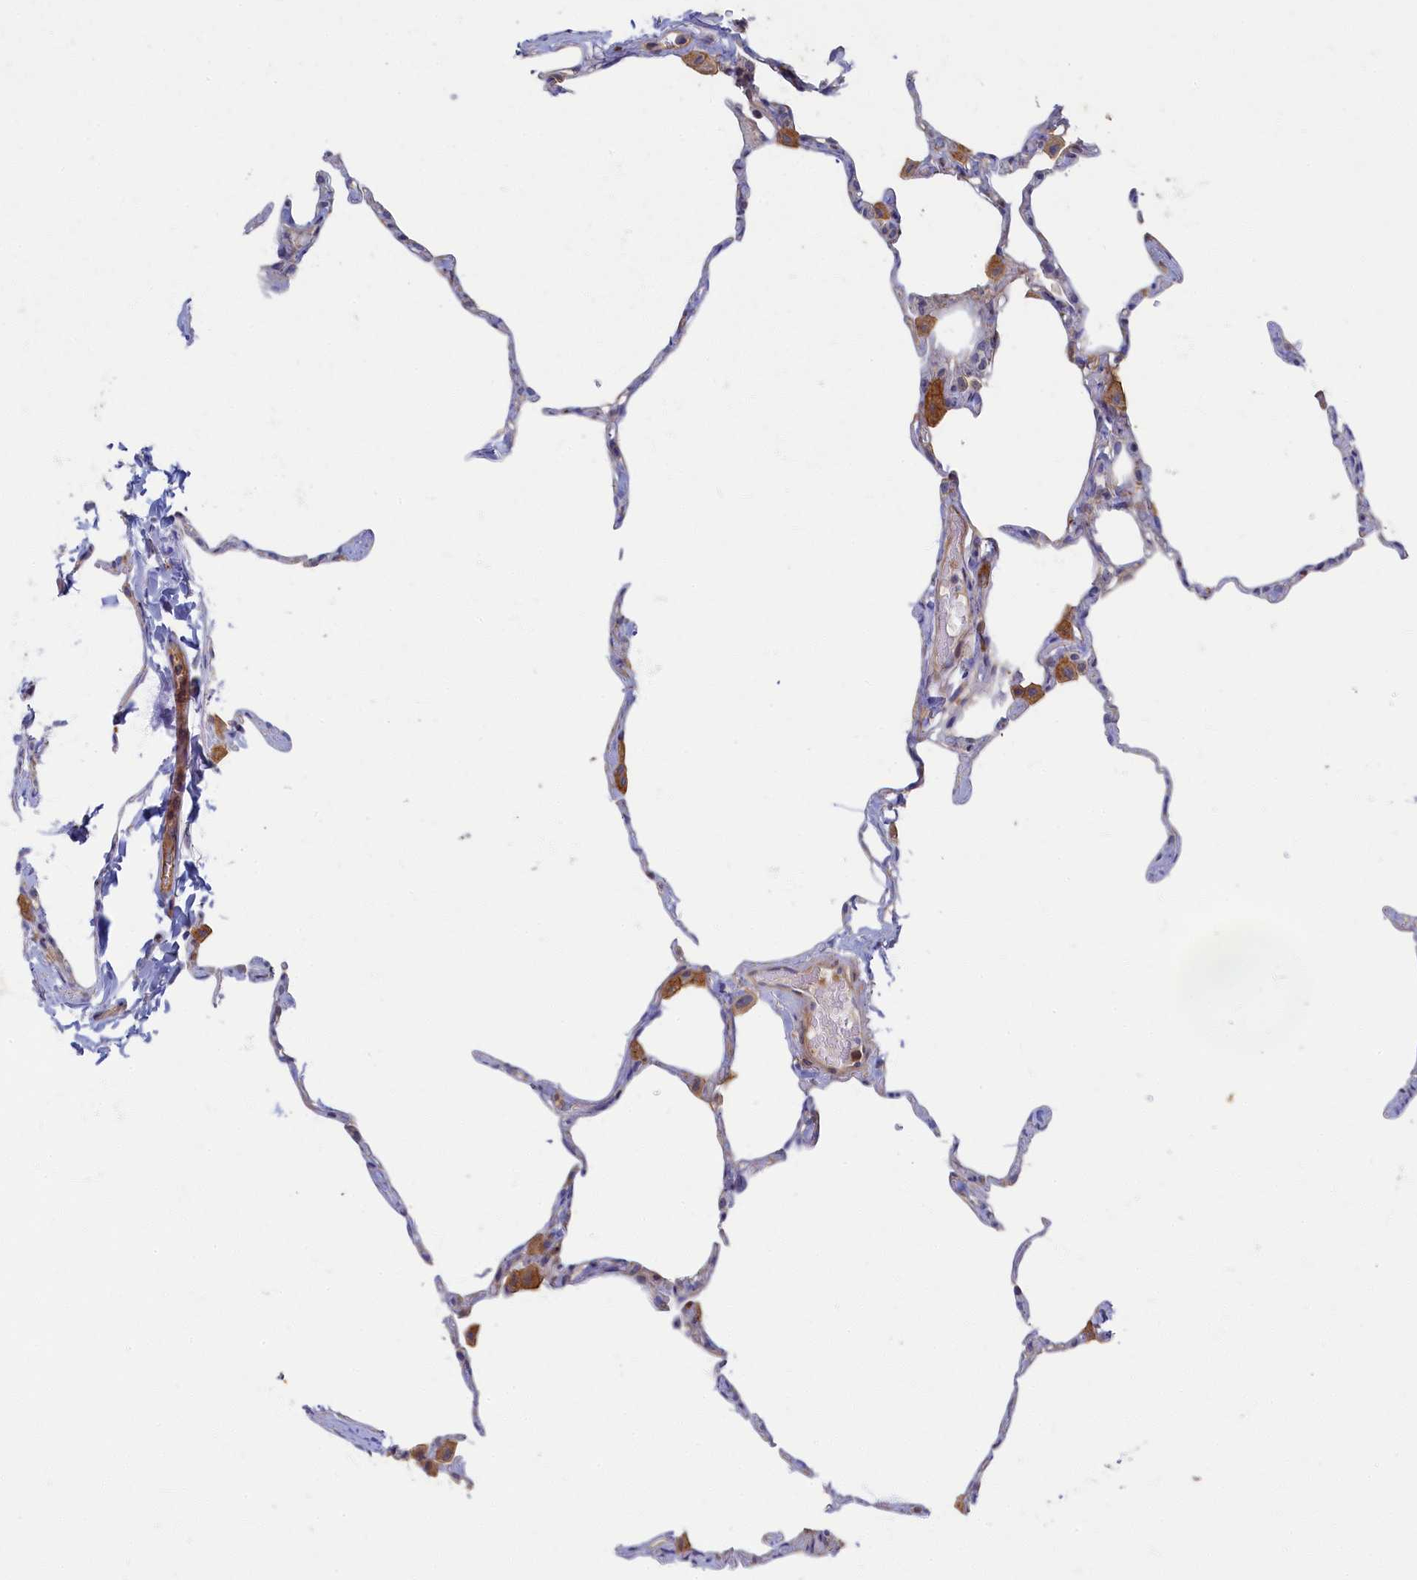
{"staining": {"intensity": "negative", "quantity": "none", "location": "none"}, "tissue": "lung", "cell_type": "Alveolar cells", "image_type": "normal", "snomed": [{"axis": "morphology", "description": "Normal tissue, NOS"}, {"axis": "topography", "description": "Lung"}], "caption": "High power microscopy image of an immunohistochemistry (IHC) image of unremarkable lung, revealing no significant staining in alveolar cells.", "gene": "PSMG2", "patient": {"sex": "male", "age": 65}}